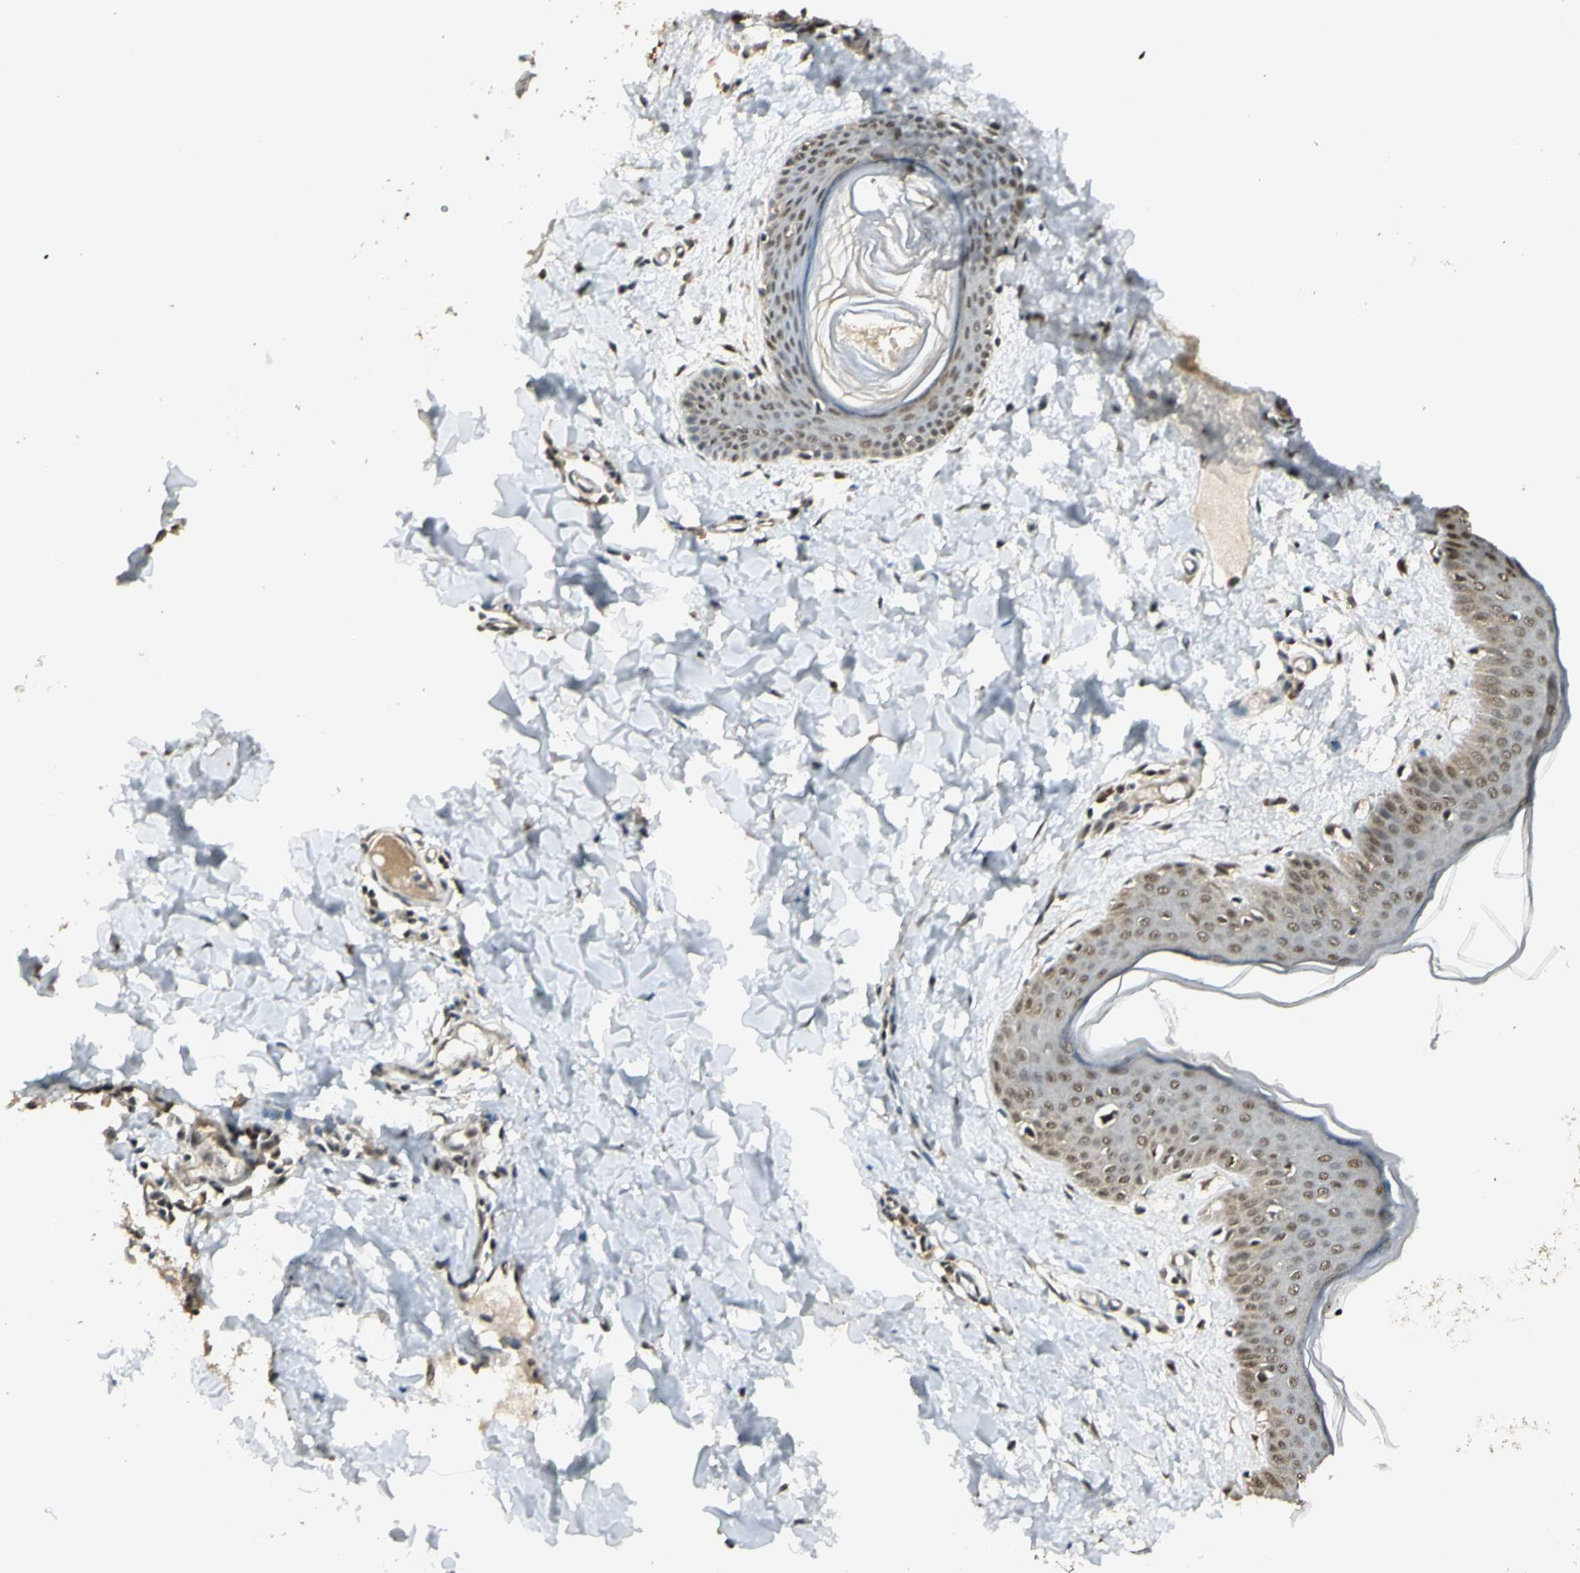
{"staining": {"intensity": "moderate", "quantity": ">75%", "location": "cytoplasmic/membranous,nuclear"}, "tissue": "skin", "cell_type": "Fibroblasts", "image_type": "normal", "snomed": [{"axis": "morphology", "description": "Normal tissue, NOS"}, {"axis": "topography", "description": "Skin"}], "caption": "Immunohistochemical staining of benign skin shows >75% levels of moderate cytoplasmic/membranous,nuclear protein positivity in approximately >75% of fibroblasts.", "gene": "ZNF135", "patient": {"sex": "female", "age": 17}}